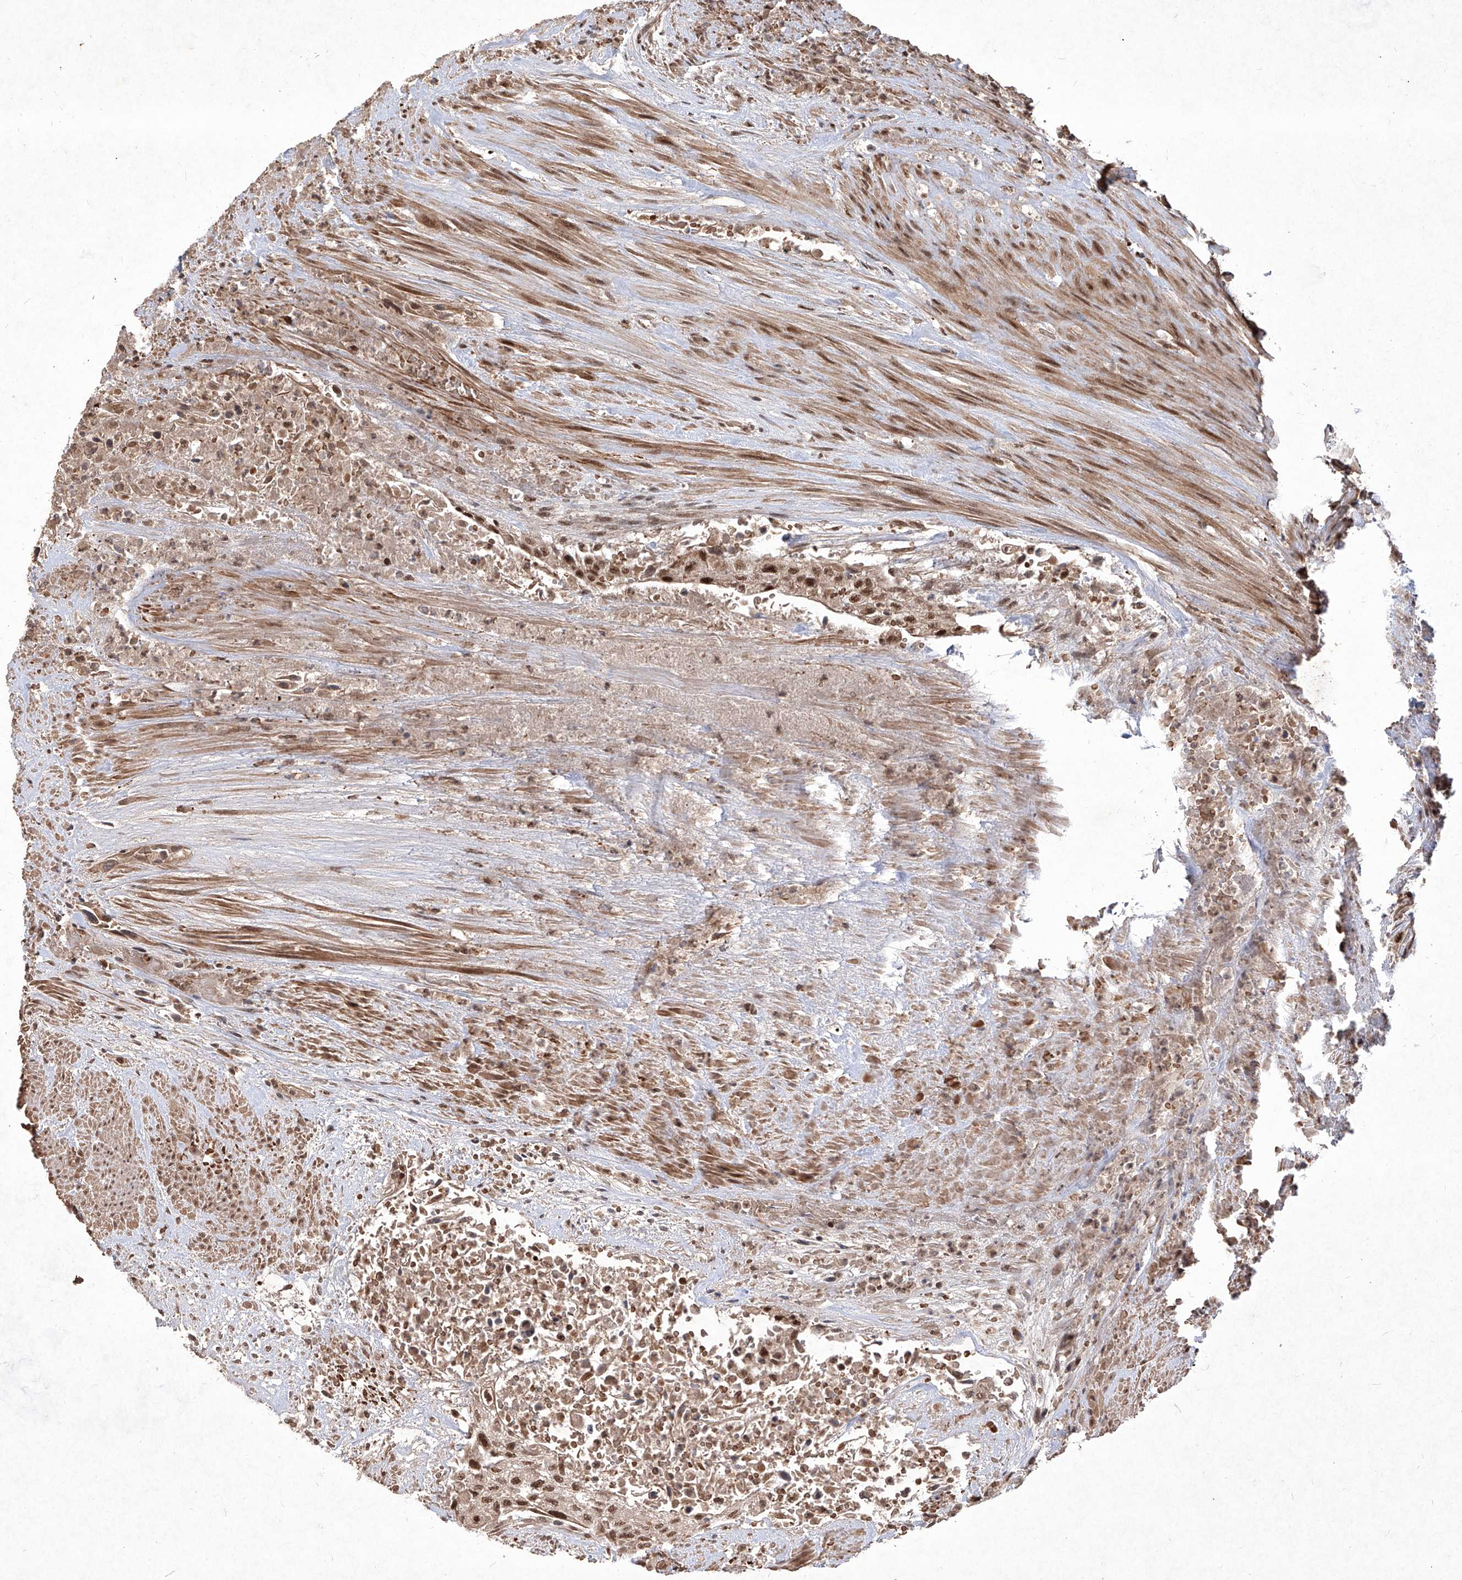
{"staining": {"intensity": "strong", "quantity": ">75%", "location": "nuclear"}, "tissue": "urothelial cancer", "cell_type": "Tumor cells", "image_type": "cancer", "snomed": [{"axis": "morphology", "description": "Urothelial carcinoma, High grade"}, {"axis": "topography", "description": "Urinary bladder"}], "caption": "Tumor cells demonstrate high levels of strong nuclear staining in approximately >75% of cells in high-grade urothelial carcinoma. The staining was performed using DAB (3,3'-diaminobenzidine), with brown indicating positive protein expression. Nuclei are stained blue with hematoxylin.", "gene": "IRF2", "patient": {"sex": "male", "age": 35}}